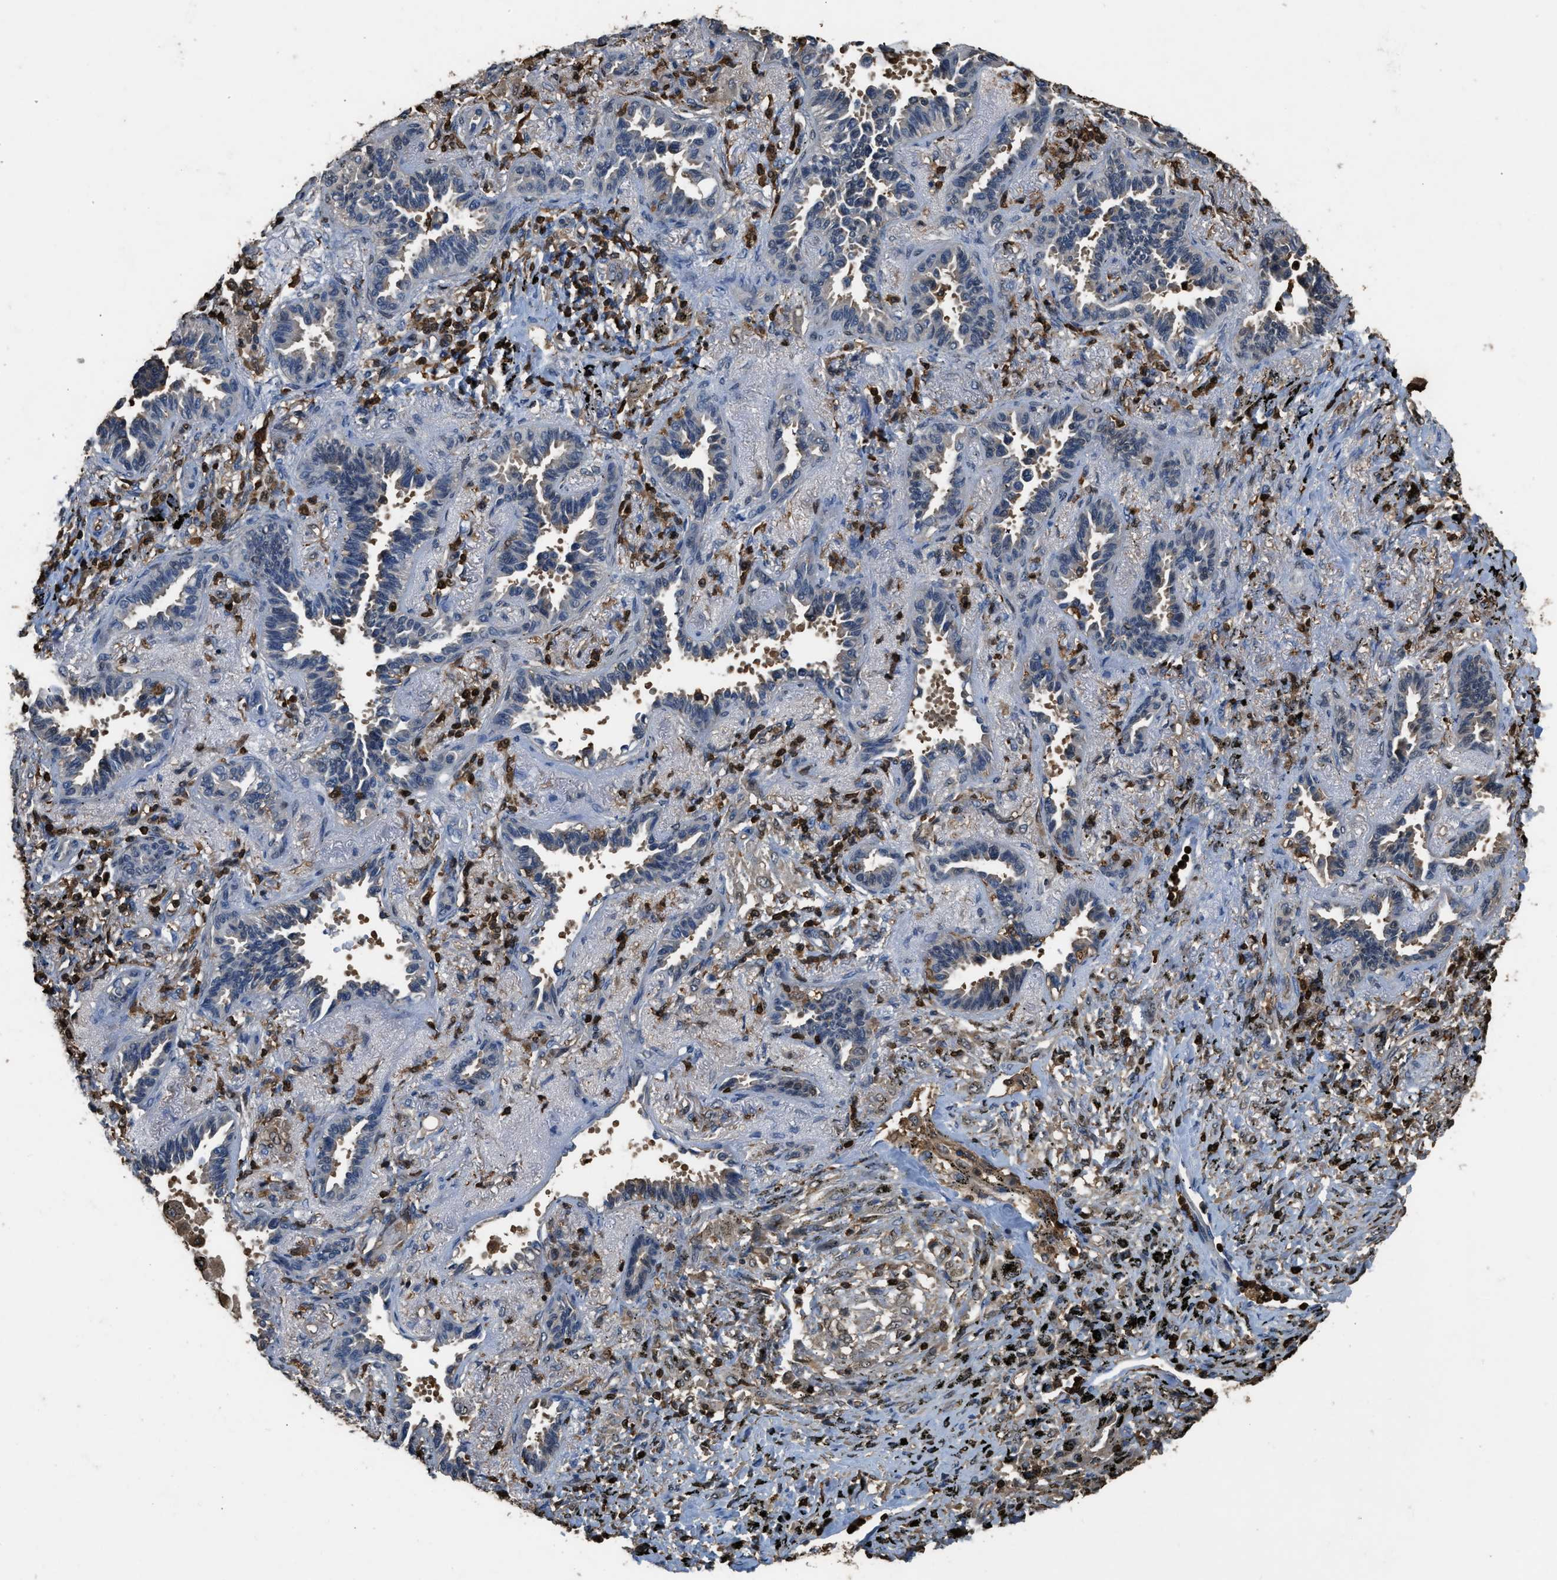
{"staining": {"intensity": "negative", "quantity": "none", "location": "none"}, "tissue": "lung cancer", "cell_type": "Tumor cells", "image_type": "cancer", "snomed": [{"axis": "morphology", "description": "Adenocarcinoma, NOS"}, {"axis": "topography", "description": "Lung"}], "caption": "Immunohistochemical staining of human lung cancer (adenocarcinoma) shows no significant staining in tumor cells.", "gene": "ARHGDIB", "patient": {"sex": "male", "age": 59}}